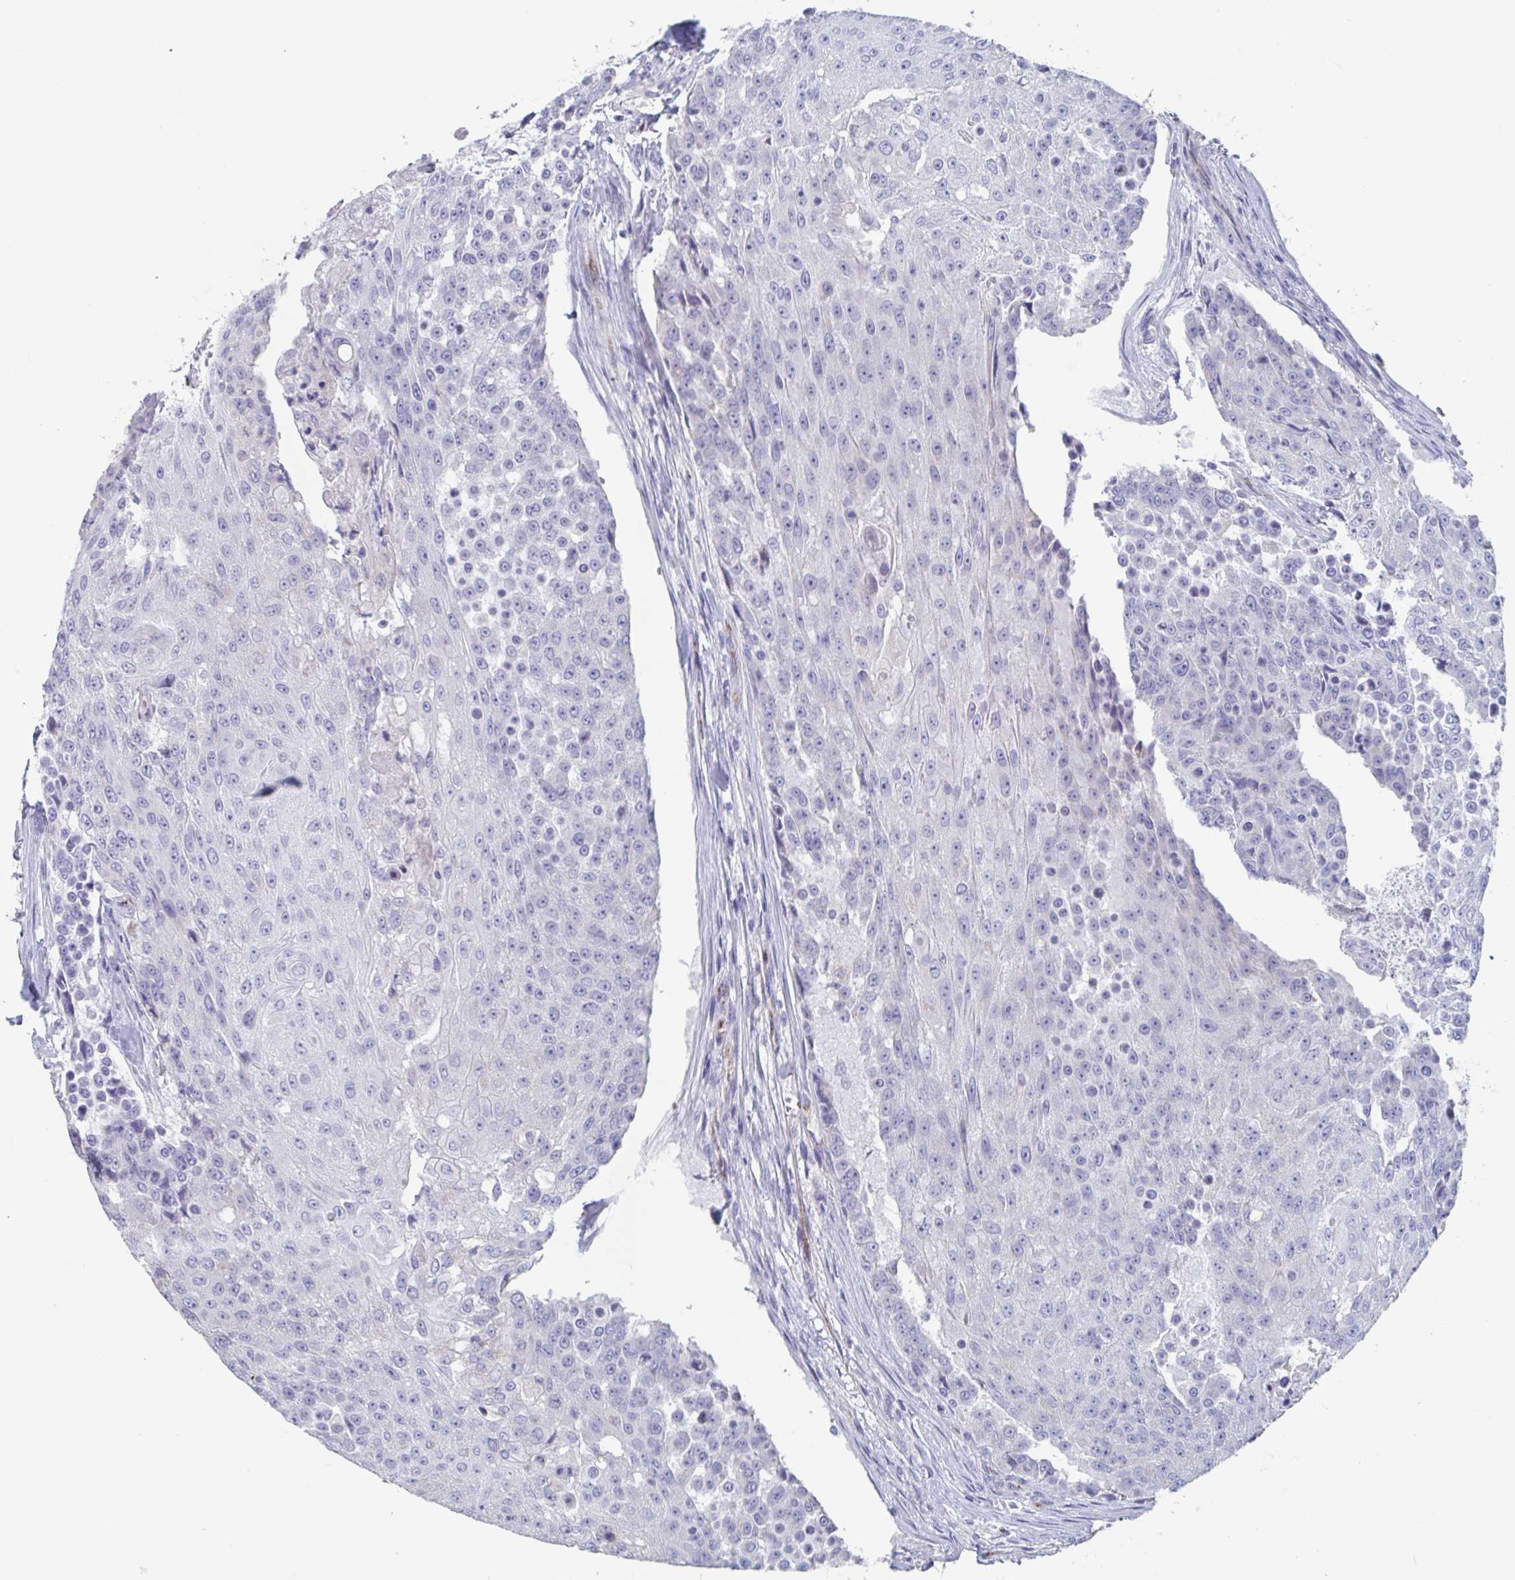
{"staining": {"intensity": "negative", "quantity": "none", "location": "none"}, "tissue": "urothelial cancer", "cell_type": "Tumor cells", "image_type": "cancer", "snomed": [{"axis": "morphology", "description": "Urothelial carcinoma, High grade"}, {"axis": "topography", "description": "Urinary bladder"}], "caption": "Immunohistochemistry of human high-grade urothelial carcinoma demonstrates no staining in tumor cells.", "gene": "ABHD16A", "patient": {"sex": "female", "age": 63}}